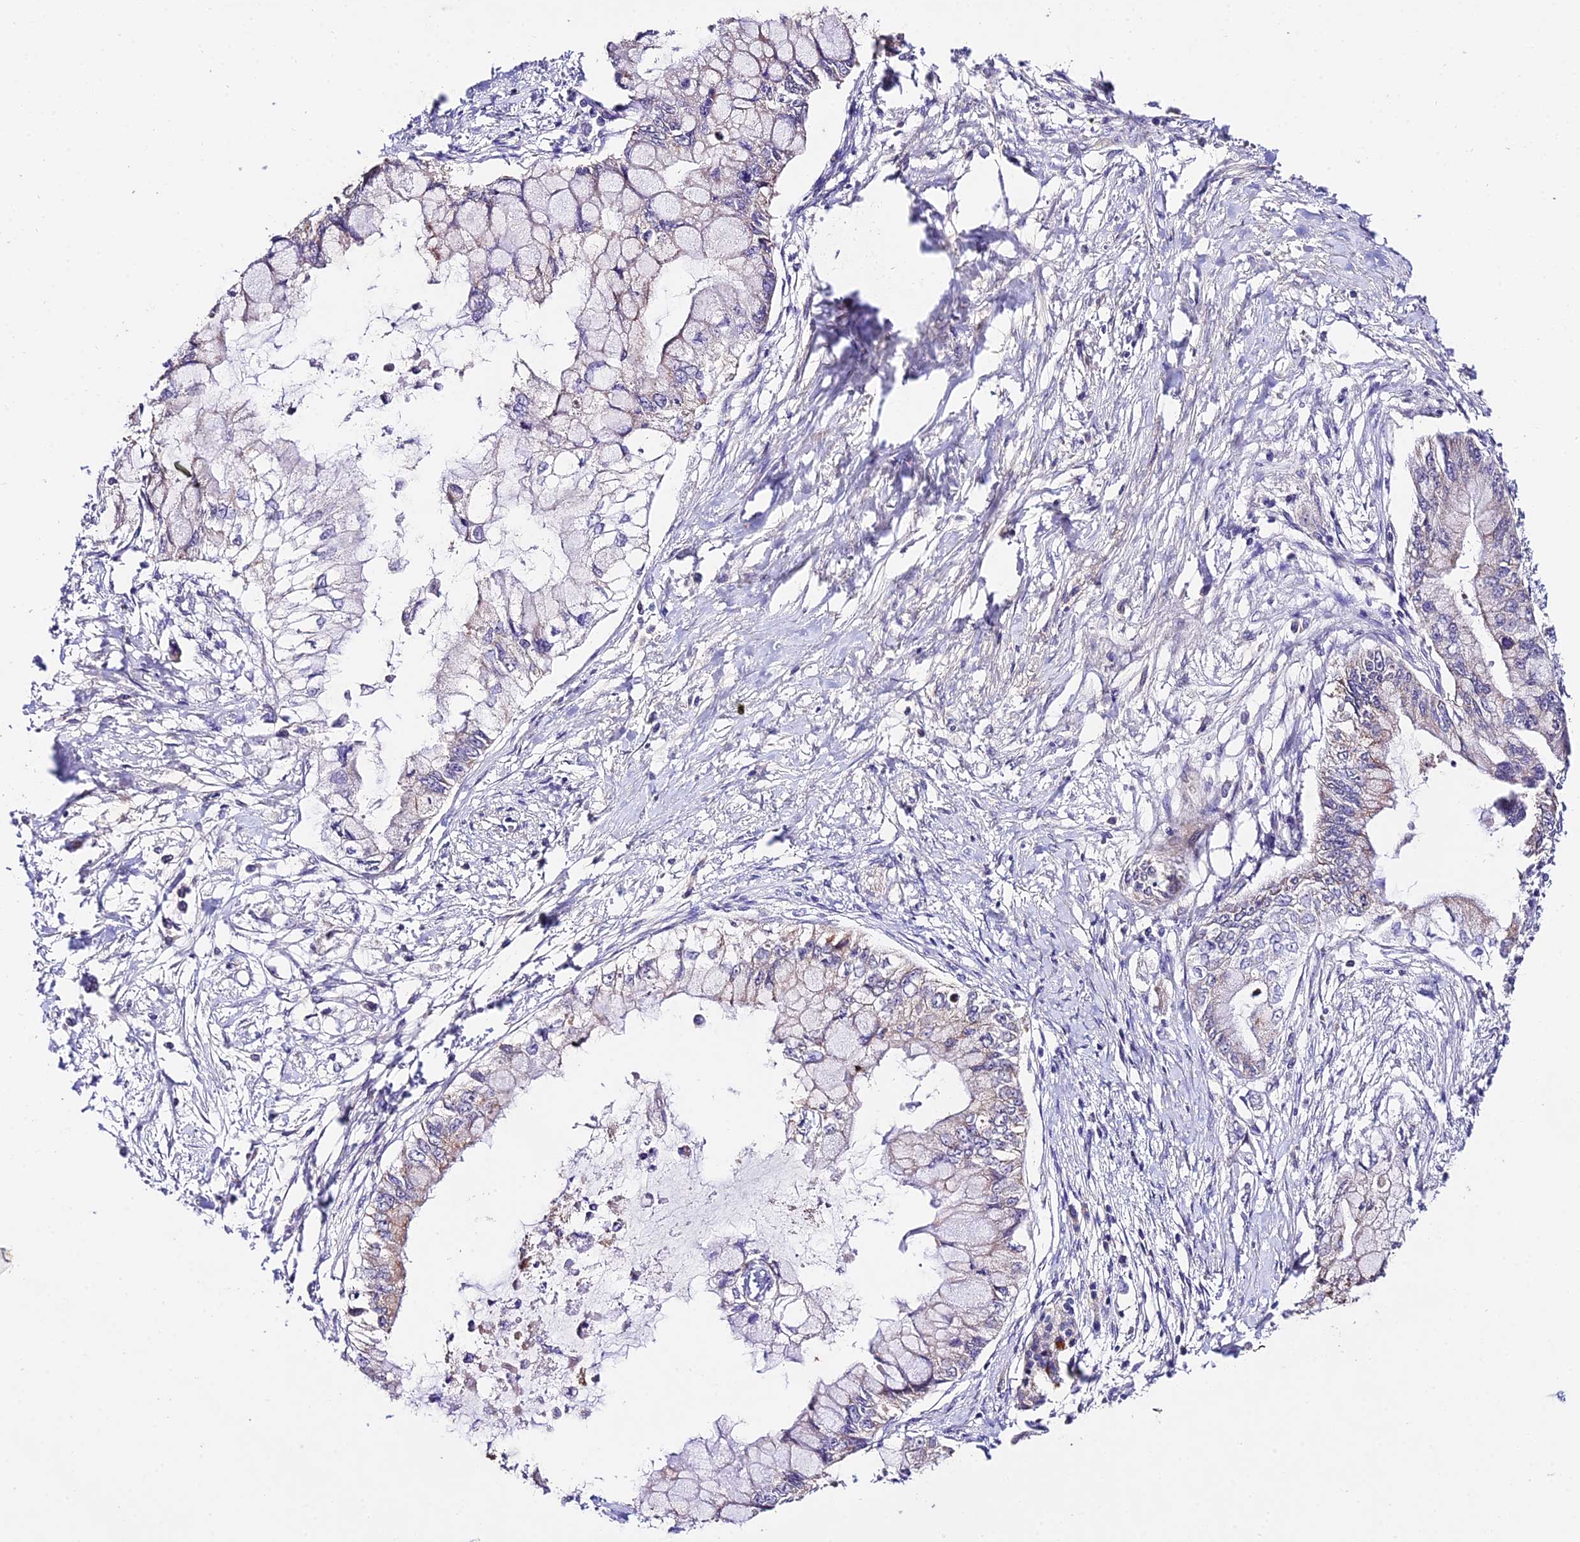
{"staining": {"intensity": "negative", "quantity": "none", "location": "none"}, "tissue": "pancreatic cancer", "cell_type": "Tumor cells", "image_type": "cancer", "snomed": [{"axis": "morphology", "description": "Adenocarcinoma, NOS"}, {"axis": "topography", "description": "Pancreas"}], "caption": "Pancreatic cancer stained for a protein using immunohistochemistry demonstrates no staining tumor cells.", "gene": "WDR5B", "patient": {"sex": "male", "age": 48}}